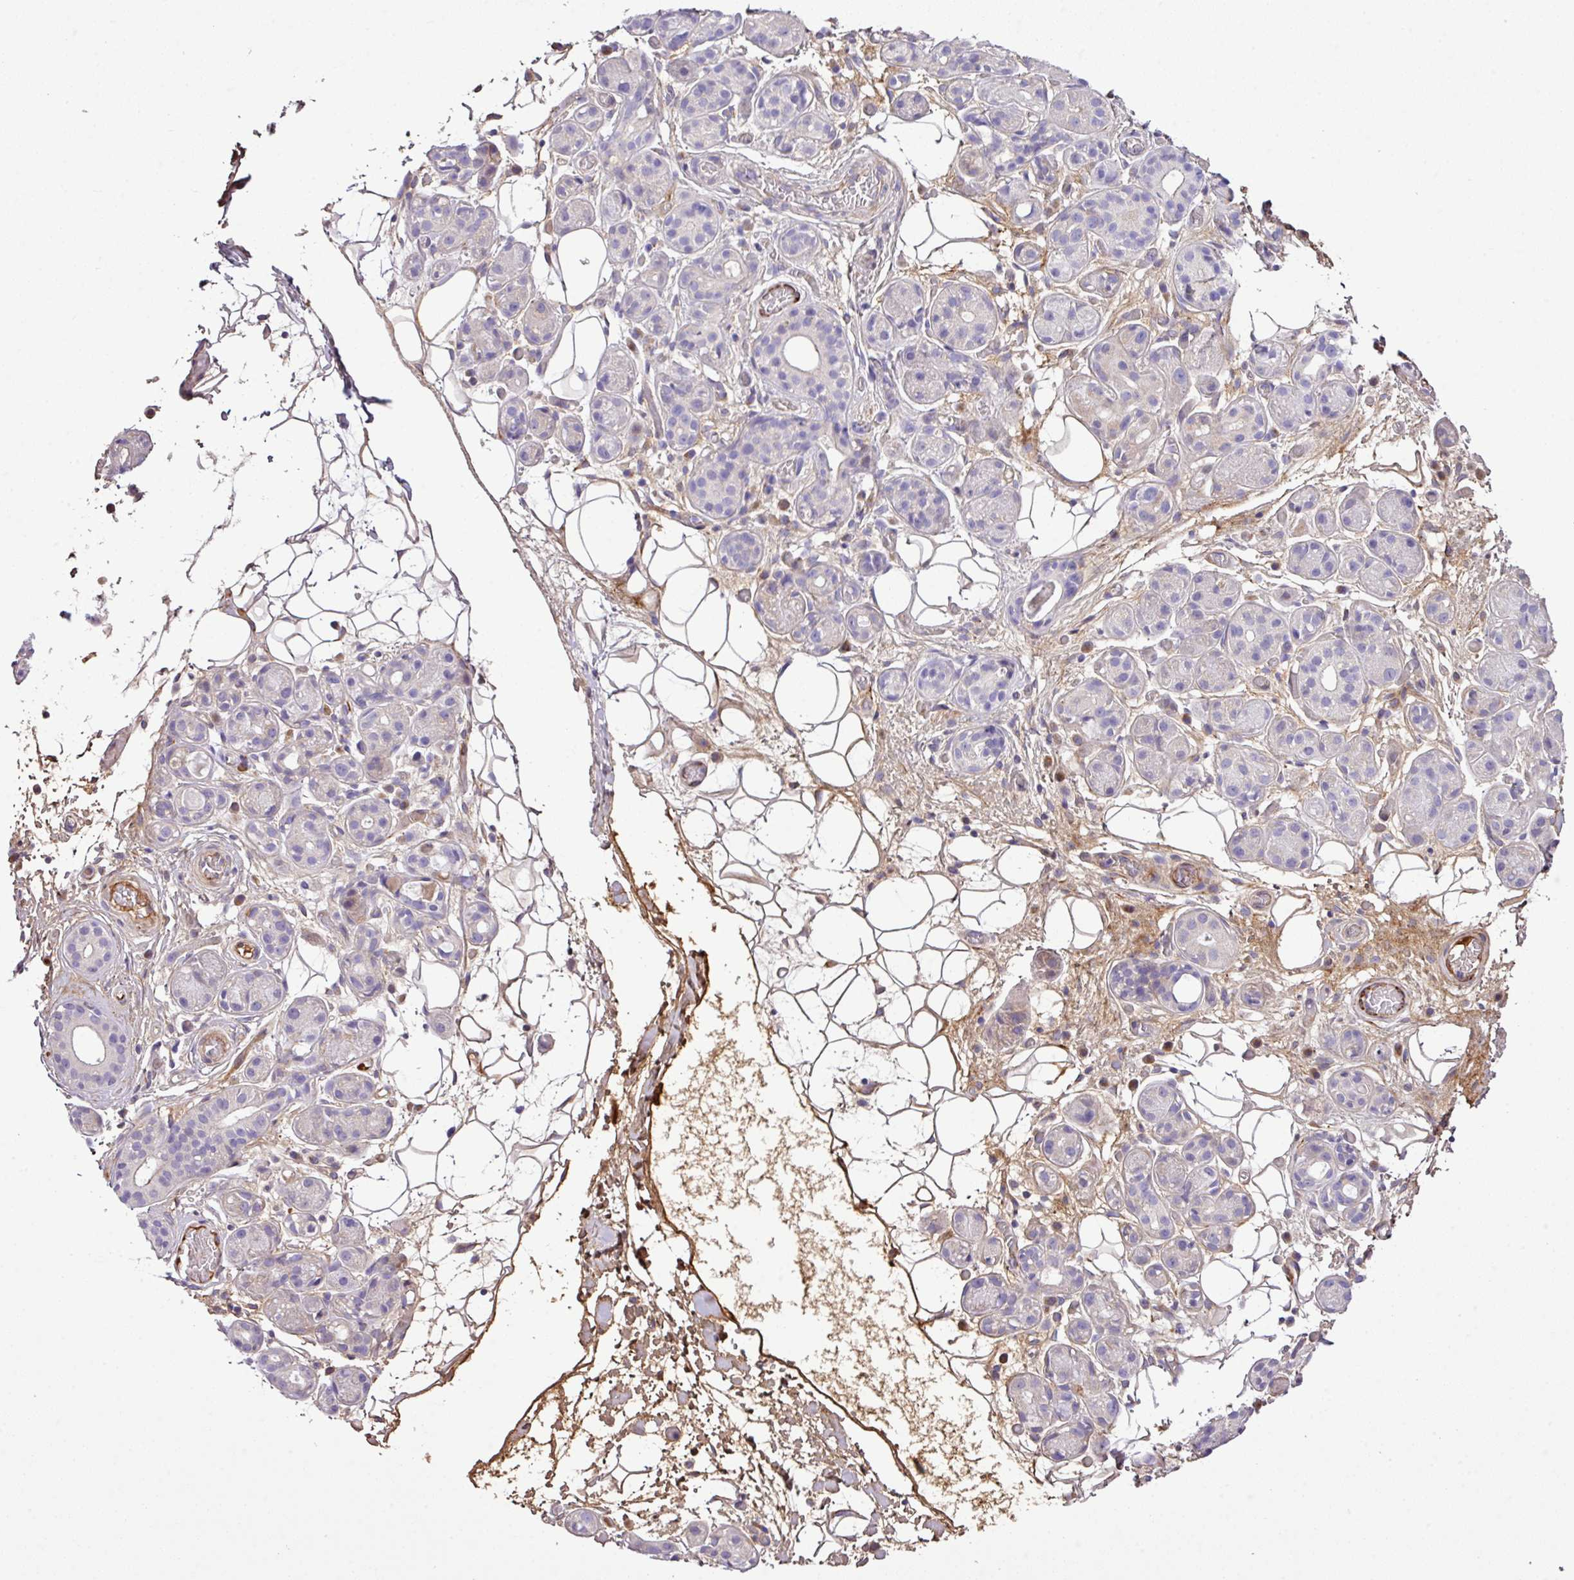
{"staining": {"intensity": "moderate", "quantity": "<25%", "location": "cytoplasmic/membranous"}, "tissue": "salivary gland", "cell_type": "Glandular cells", "image_type": "normal", "snomed": [{"axis": "morphology", "description": "Normal tissue, NOS"}, {"axis": "topography", "description": "Salivary gland"}], "caption": "Immunohistochemistry (IHC) staining of unremarkable salivary gland, which reveals low levels of moderate cytoplasmic/membranous positivity in approximately <25% of glandular cells indicating moderate cytoplasmic/membranous protein expression. The staining was performed using DAB (brown) for protein detection and nuclei were counterstained in hematoxylin (blue).", "gene": "CTXN2", "patient": {"sex": "male", "age": 82}}